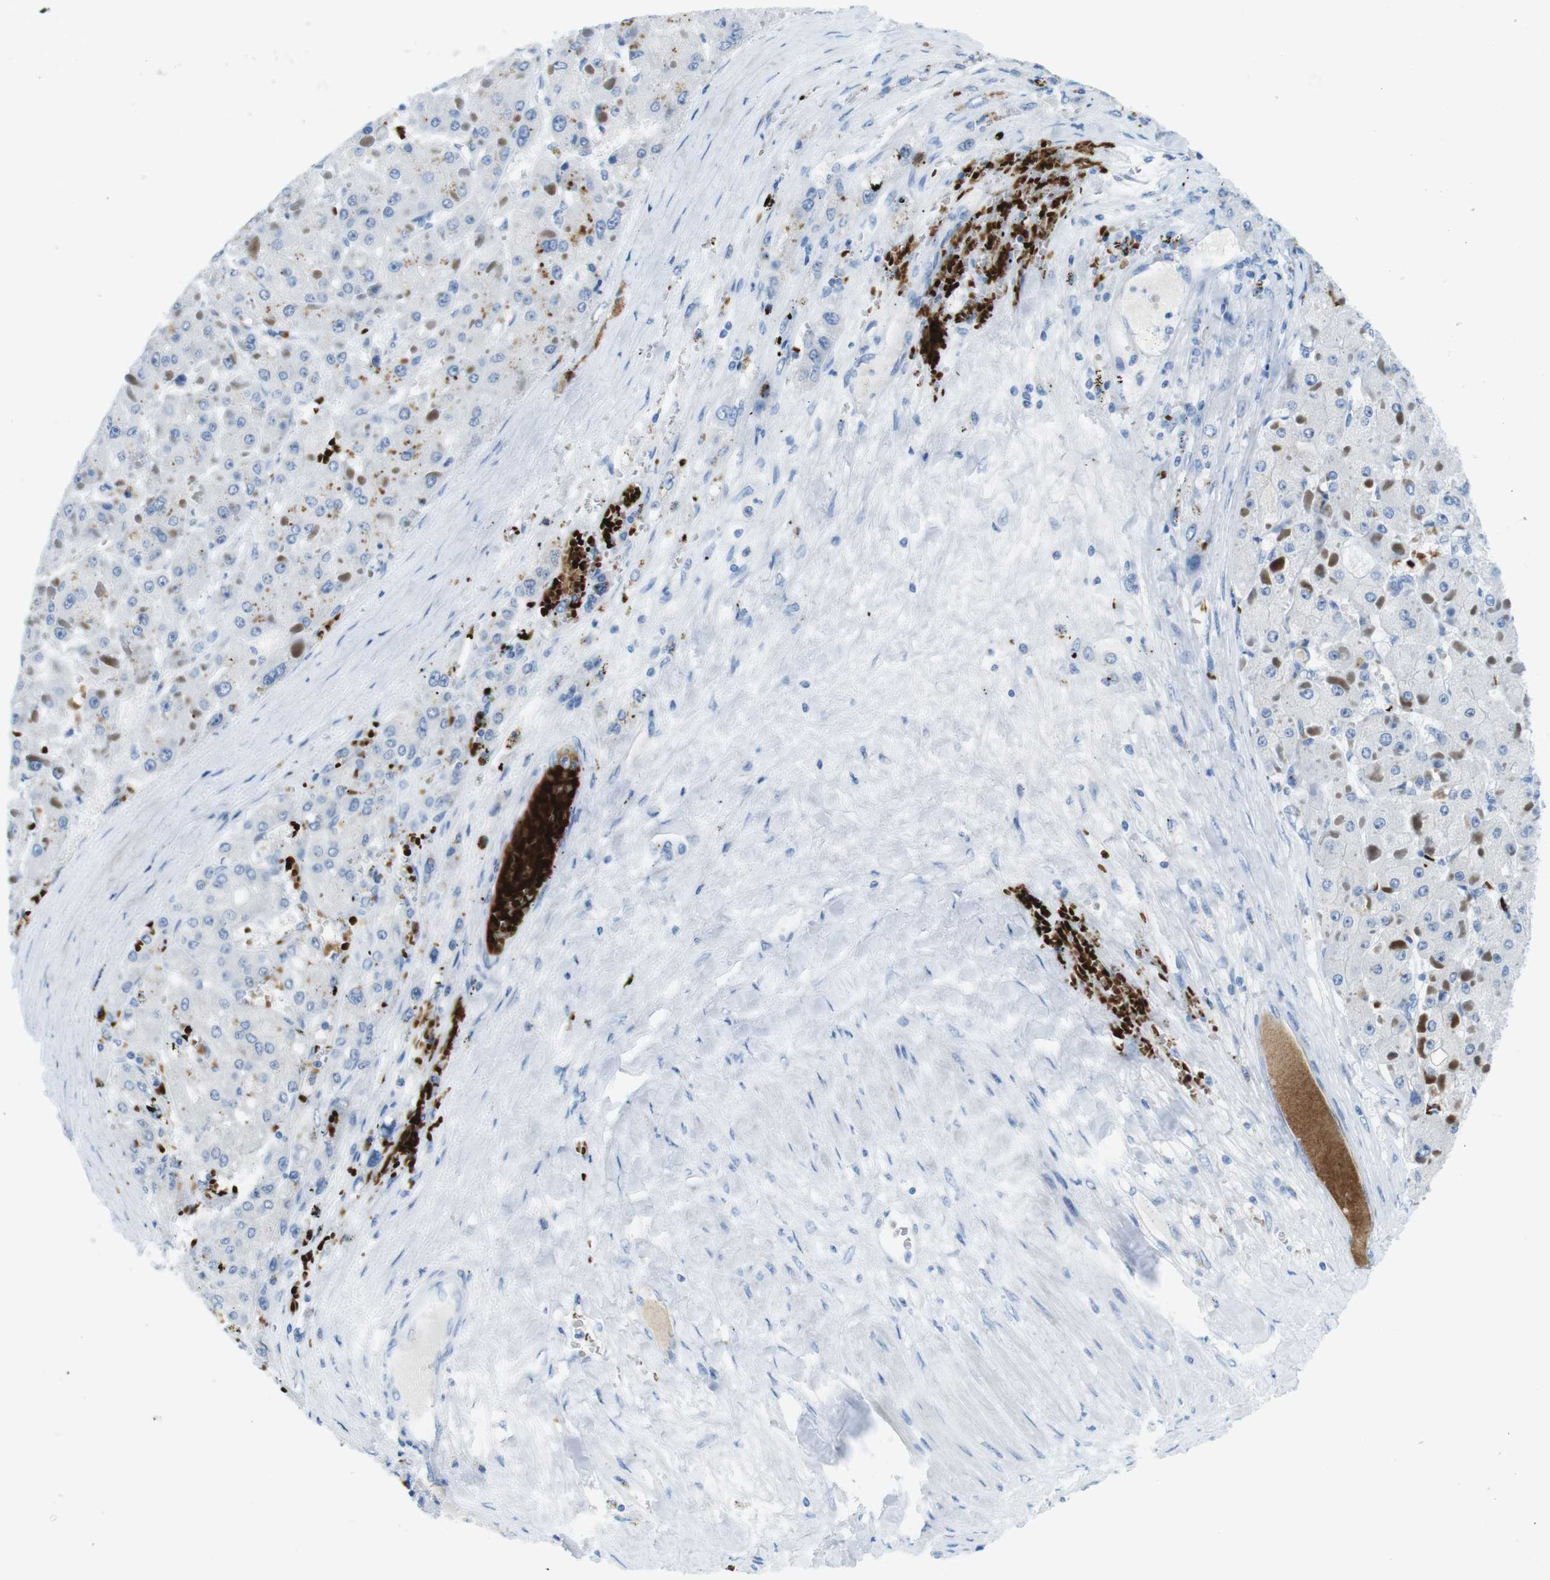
{"staining": {"intensity": "negative", "quantity": "none", "location": "none"}, "tissue": "liver cancer", "cell_type": "Tumor cells", "image_type": "cancer", "snomed": [{"axis": "morphology", "description": "Carcinoma, Hepatocellular, NOS"}, {"axis": "topography", "description": "Liver"}], "caption": "DAB immunohistochemical staining of liver cancer exhibits no significant positivity in tumor cells. (DAB IHC visualized using brightfield microscopy, high magnification).", "gene": "TFAP2C", "patient": {"sex": "female", "age": 73}}